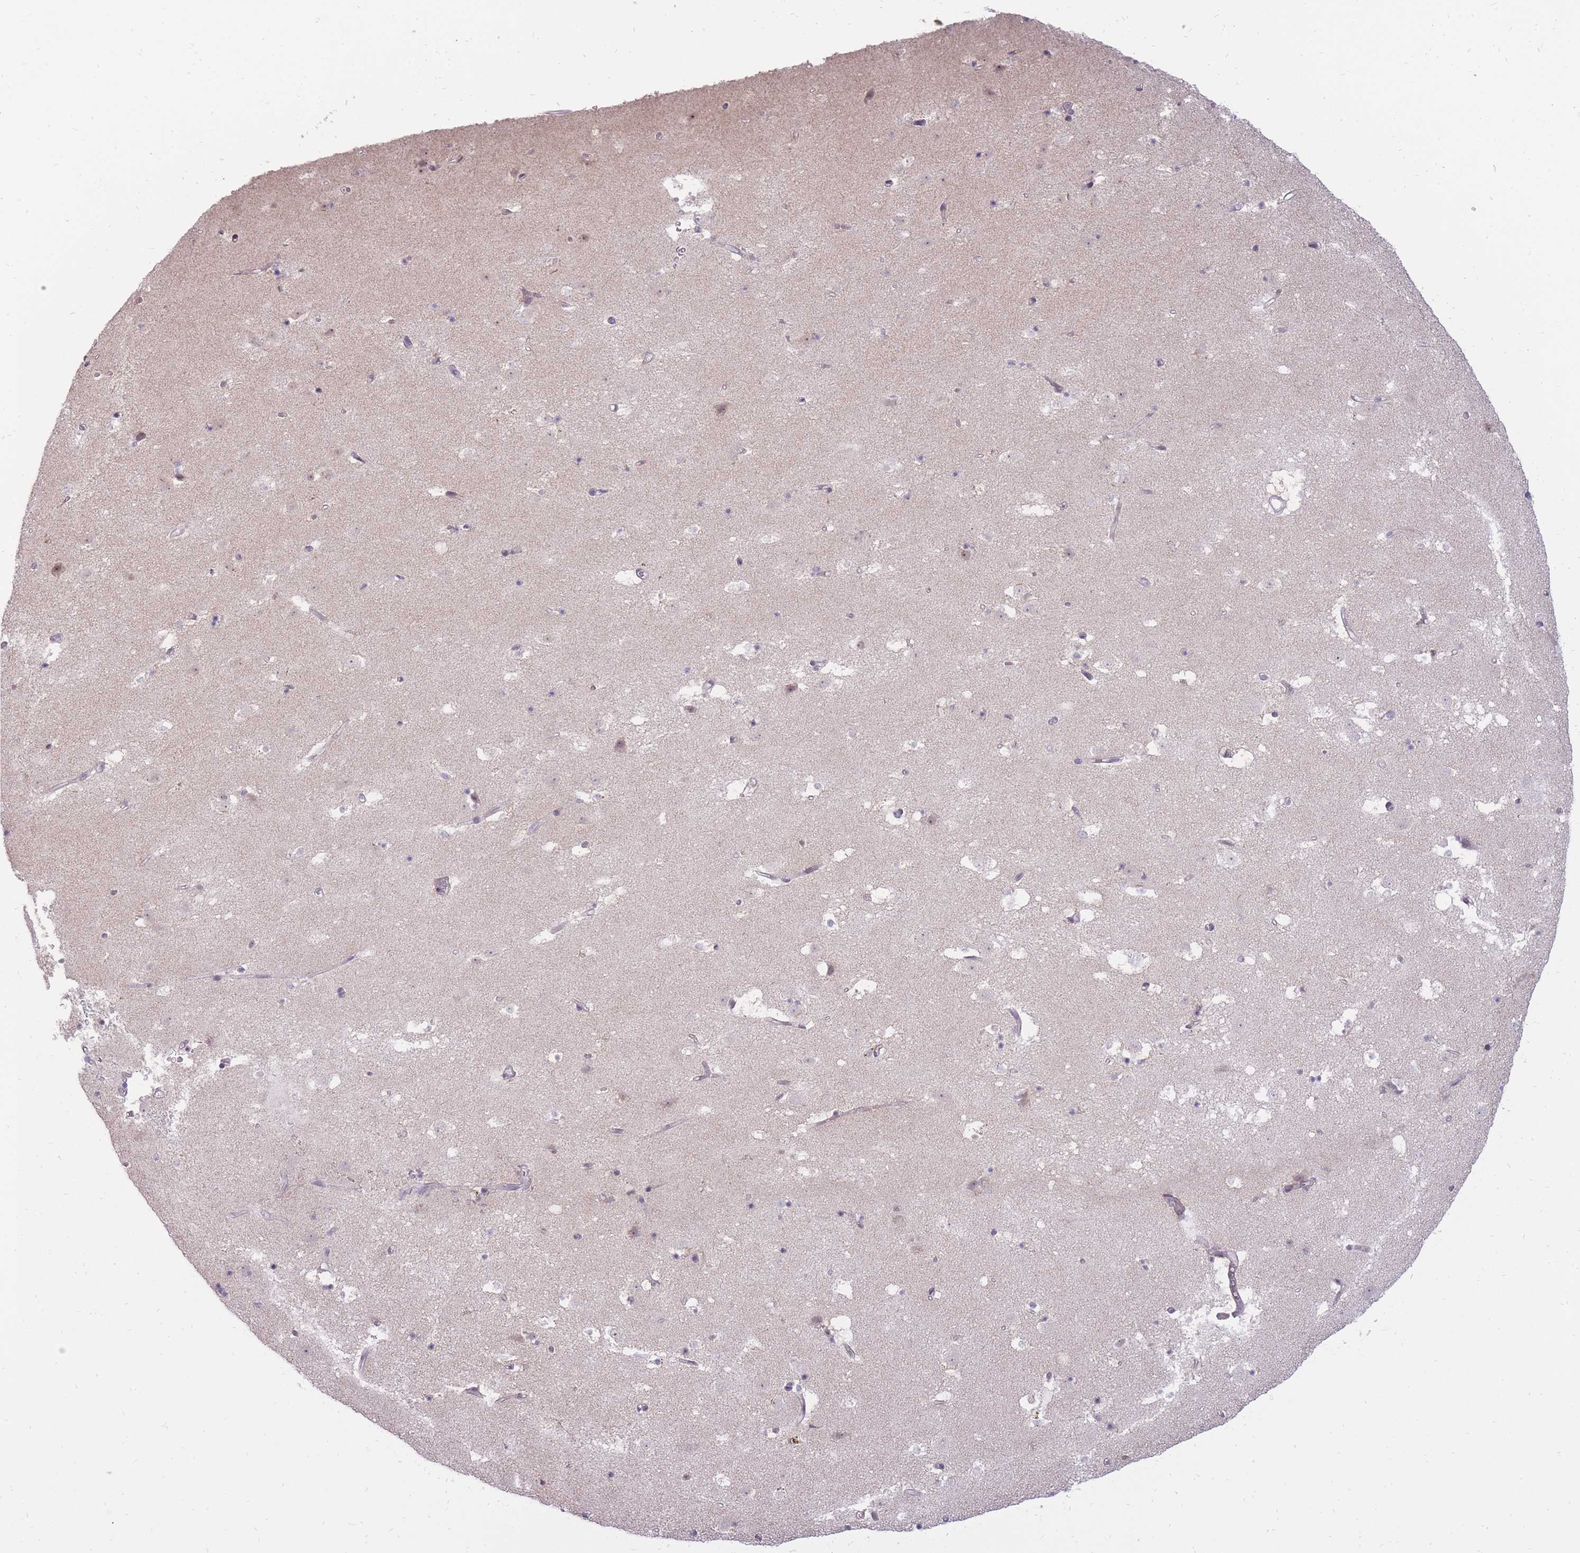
{"staining": {"intensity": "weak", "quantity": "<25%", "location": "nuclear"}, "tissue": "caudate", "cell_type": "Glial cells", "image_type": "normal", "snomed": [{"axis": "morphology", "description": "Normal tissue, NOS"}, {"axis": "topography", "description": "Lateral ventricle wall"}], "caption": "An image of caudate stained for a protein shows no brown staining in glial cells.", "gene": "POM121C", "patient": {"sex": "male", "age": 58}}